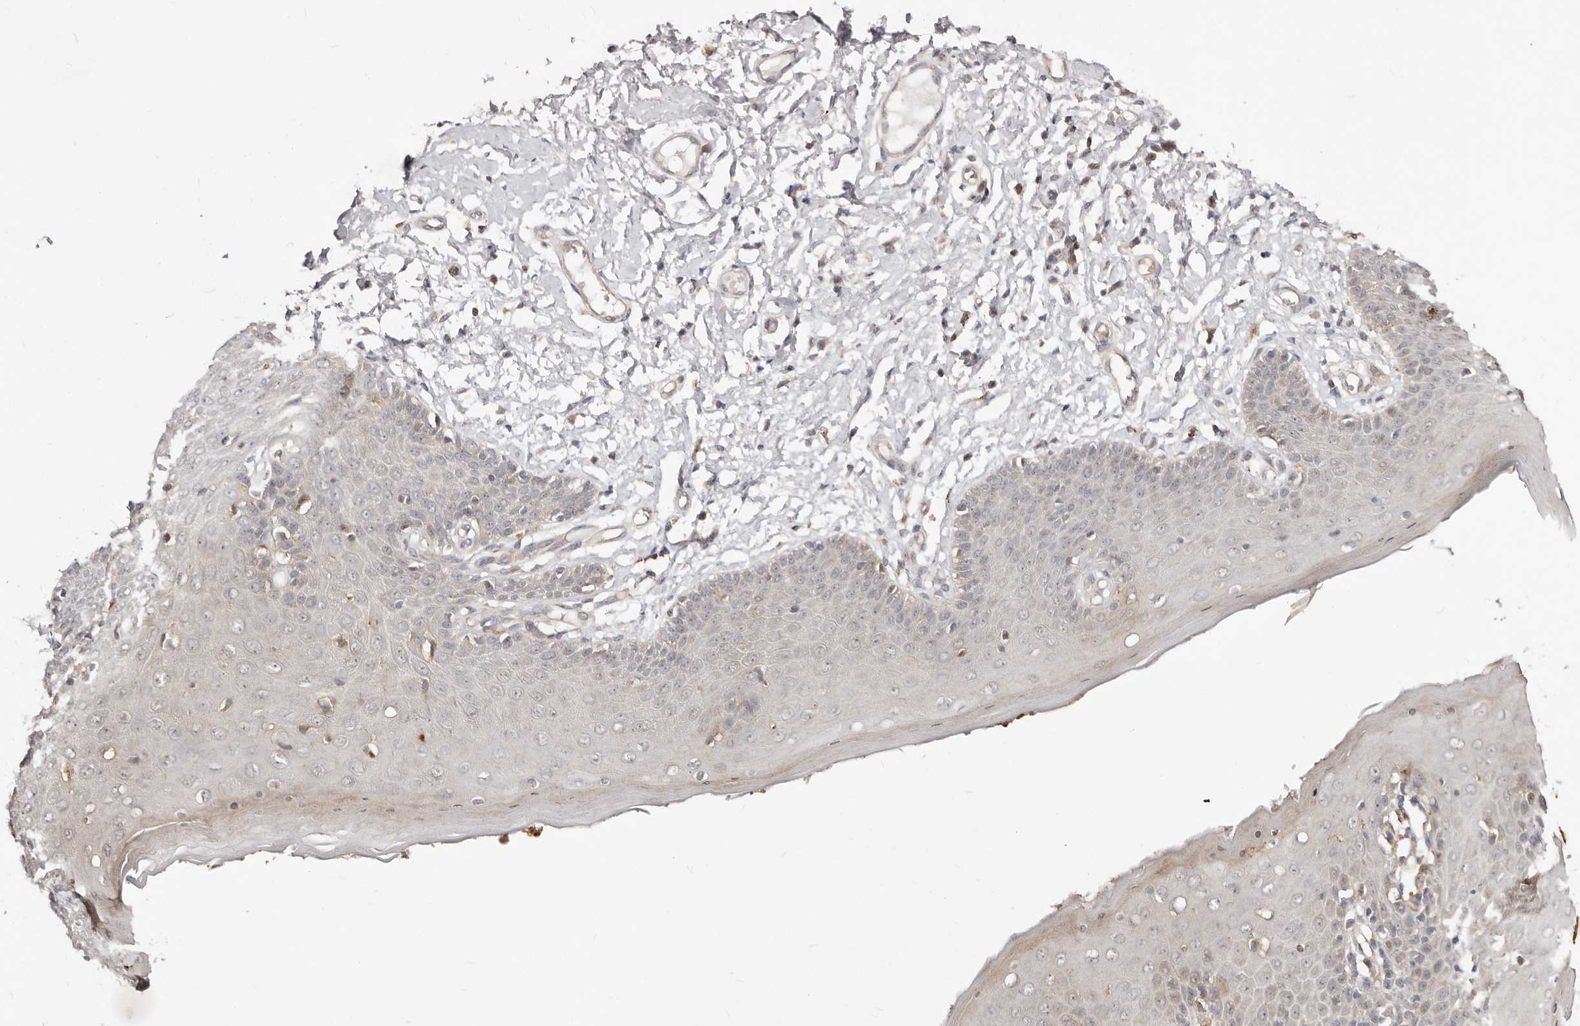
{"staining": {"intensity": "moderate", "quantity": "<25%", "location": "cytoplasmic/membranous"}, "tissue": "skin", "cell_type": "Epidermal cells", "image_type": "normal", "snomed": [{"axis": "morphology", "description": "Normal tissue, NOS"}, {"axis": "topography", "description": "Vulva"}], "caption": "DAB (3,3'-diaminobenzidine) immunohistochemical staining of unremarkable human skin displays moderate cytoplasmic/membranous protein staining in approximately <25% of epidermal cells.", "gene": "TC2N", "patient": {"sex": "female", "age": 66}}